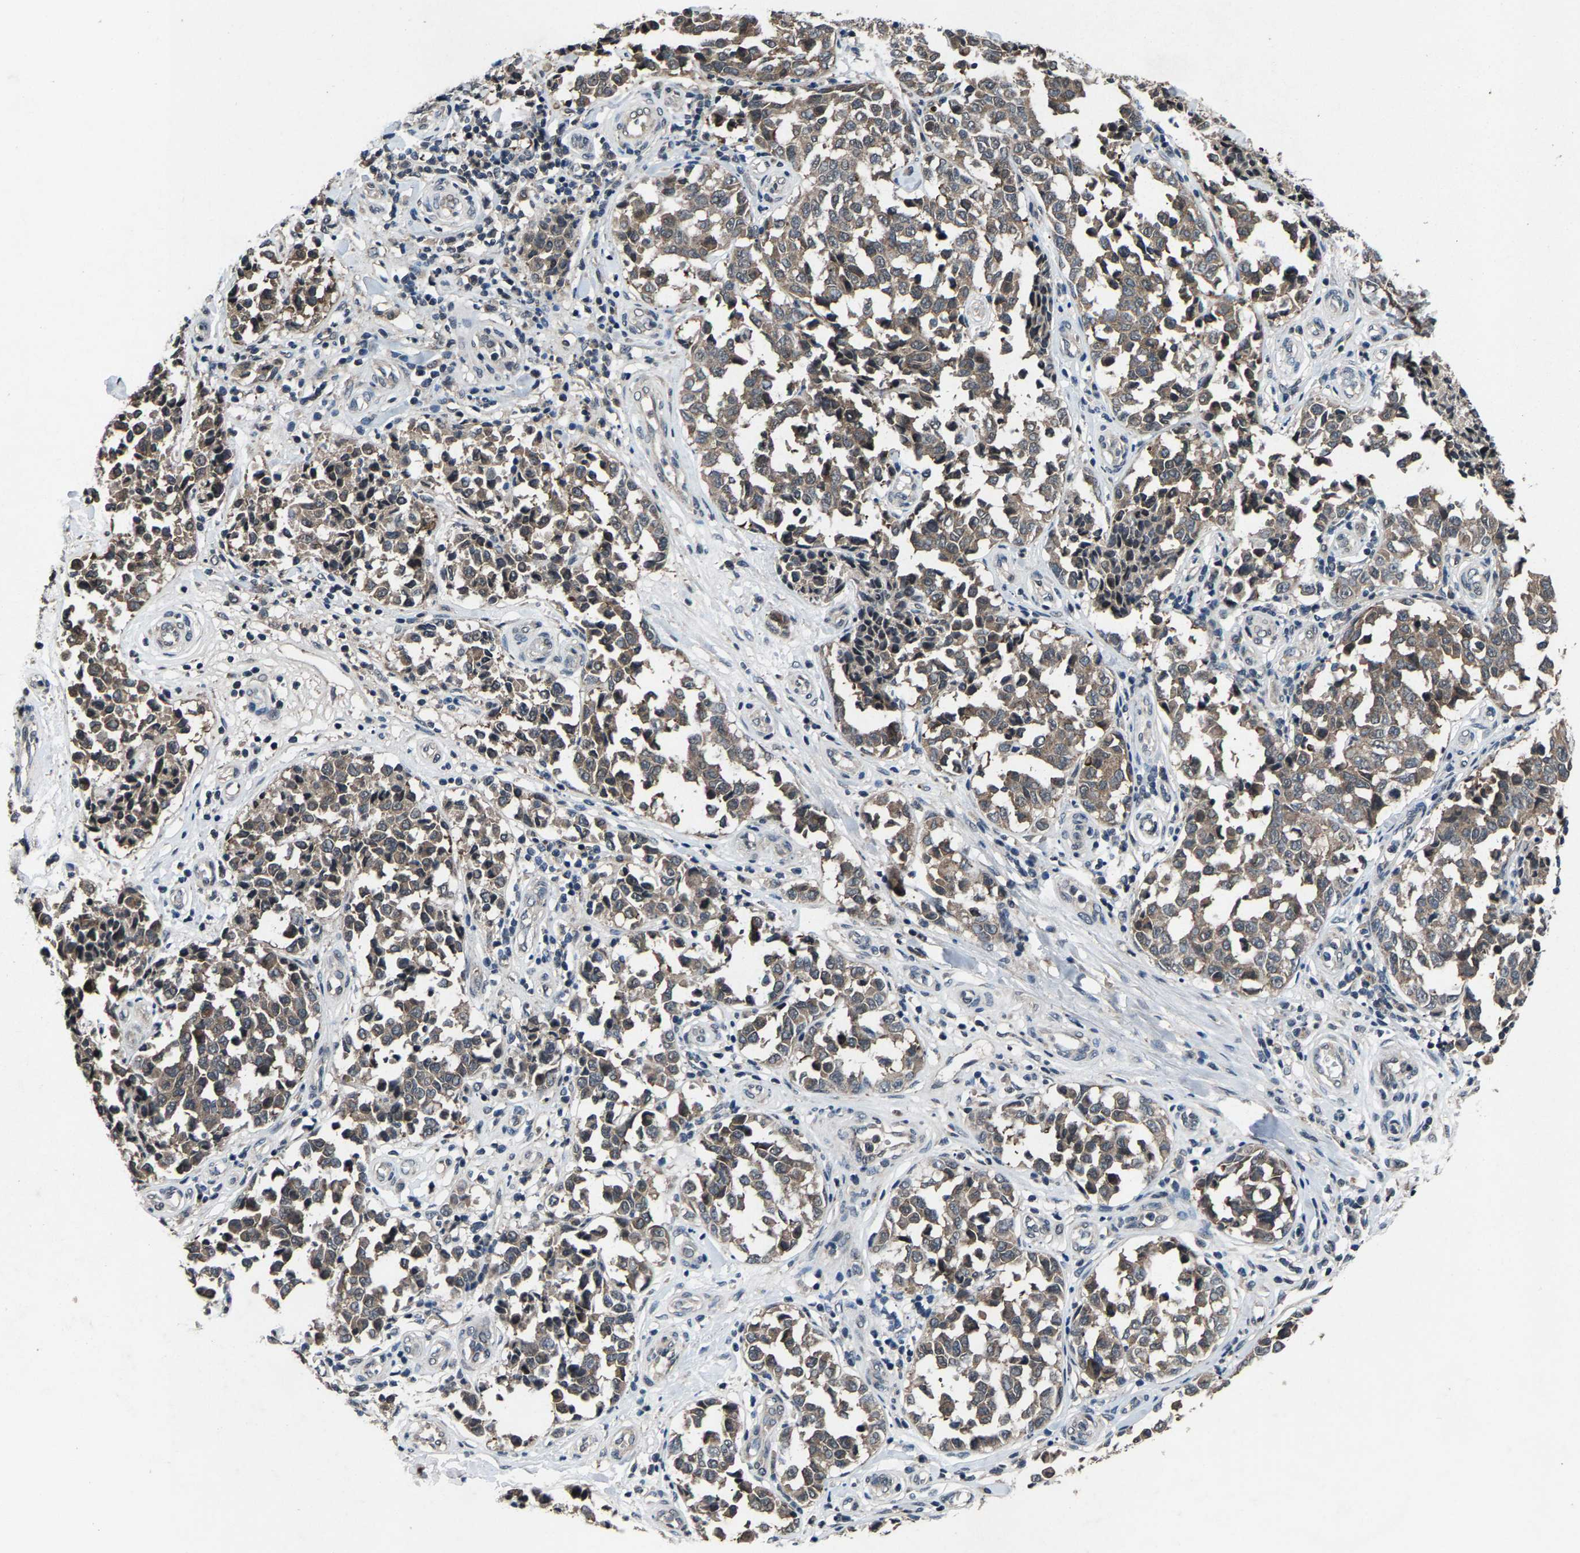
{"staining": {"intensity": "weak", "quantity": ">75%", "location": "cytoplasmic/membranous"}, "tissue": "melanoma", "cell_type": "Tumor cells", "image_type": "cancer", "snomed": [{"axis": "morphology", "description": "Malignant melanoma, NOS"}, {"axis": "topography", "description": "Skin"}], "caption": "Protein expression analysis of melanoma displays weak cytoplasmic/membranous expression in approximately >75% of tumor cells.", "gene": "HUWE1", "patient": {"sex": "female", "age": 64}}